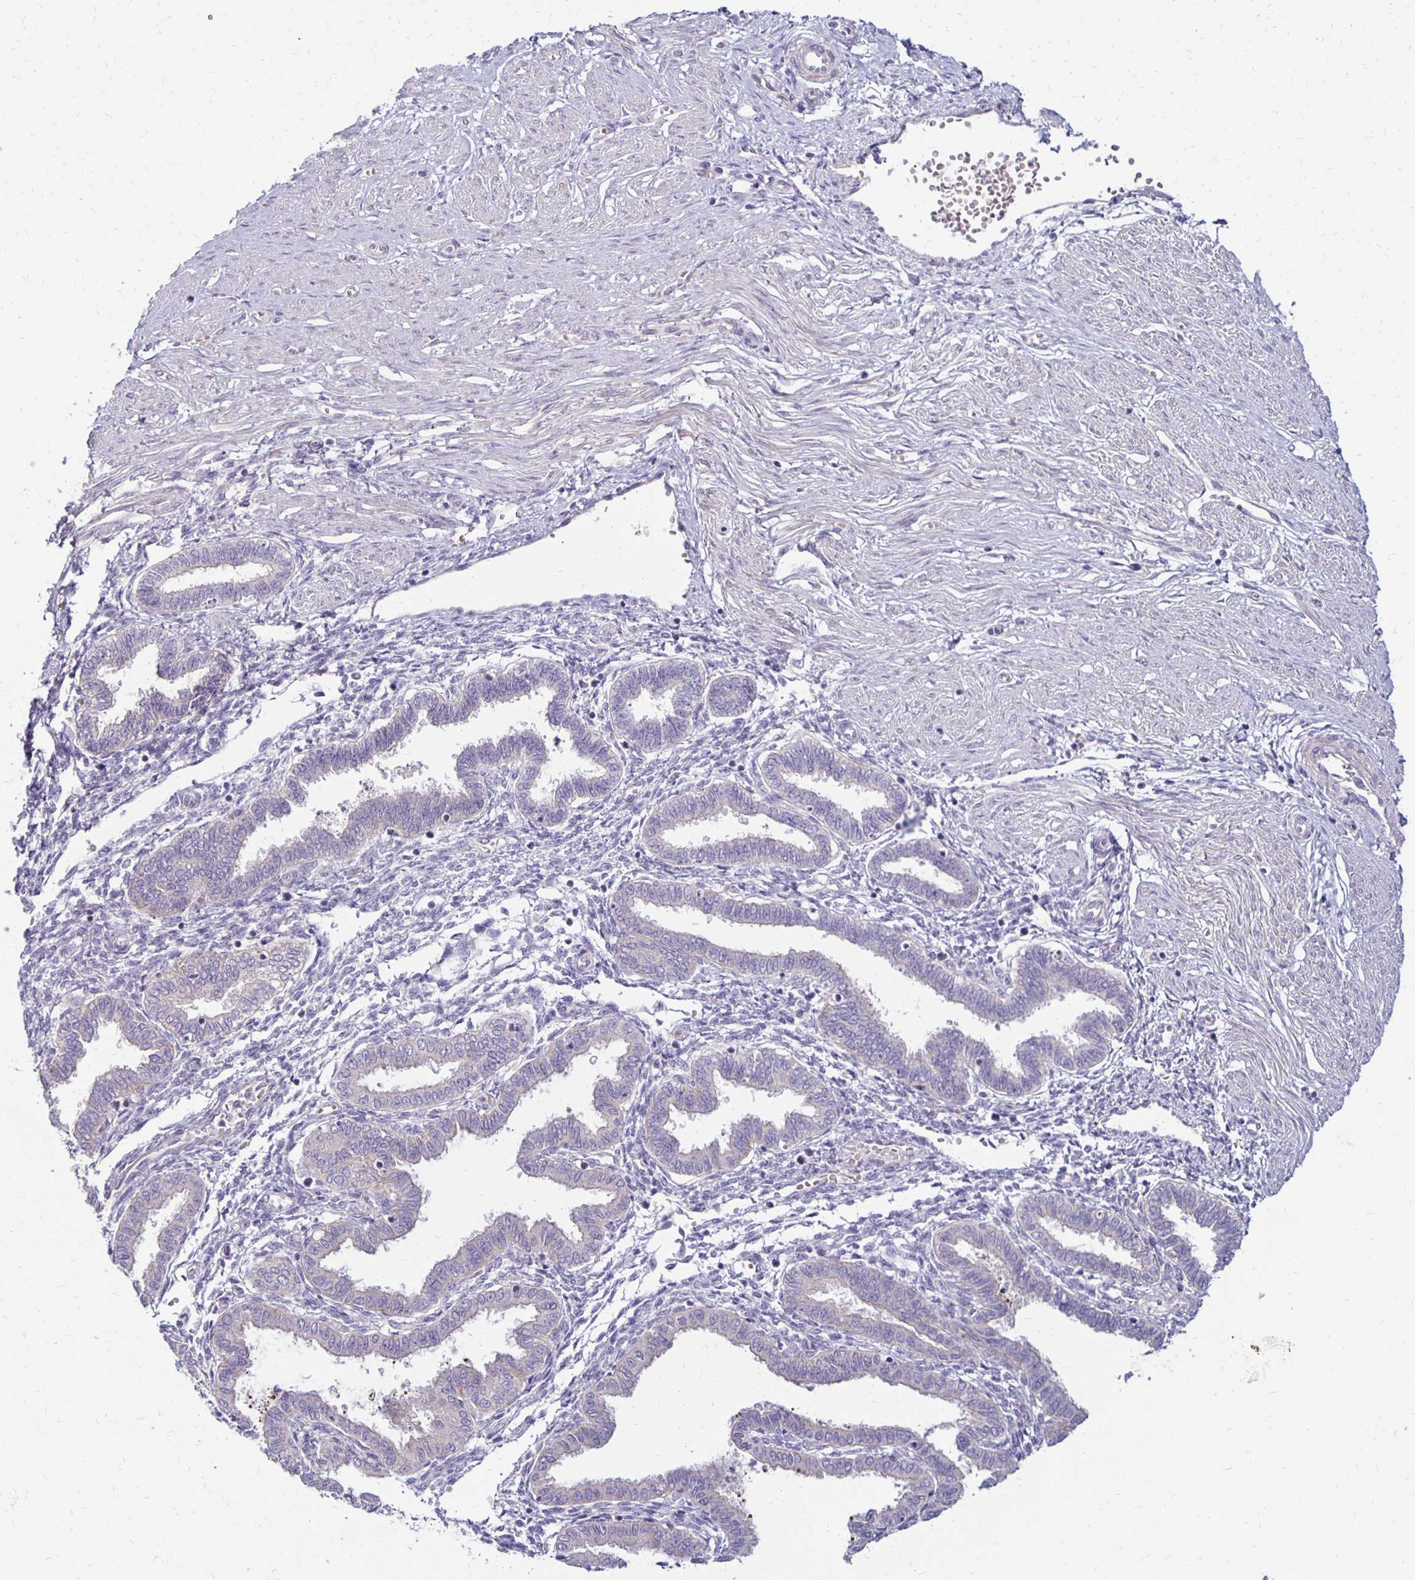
{"staining": {"intensity": "negative", "quantity": "none", "location": "none"}, "tissue": "endometrium", "cell_type": "Cells in endometrial stroma", "image_type": "normal", "snomed": [{"axis": "morphology", "description": "Normal tissue, NOS"}, {"axis": "topography", "description": "Endometrium"}], "caption": "This photomicrograph is of benign endometrium stained with immunohistochemistry (IHC) to label a protein in brown with the nuclei are counter-stained blue. There is no staining in cells in endometrial stroma.", "gene": "KATNBL1", "patient": {"sex": "female", "age": 33}}